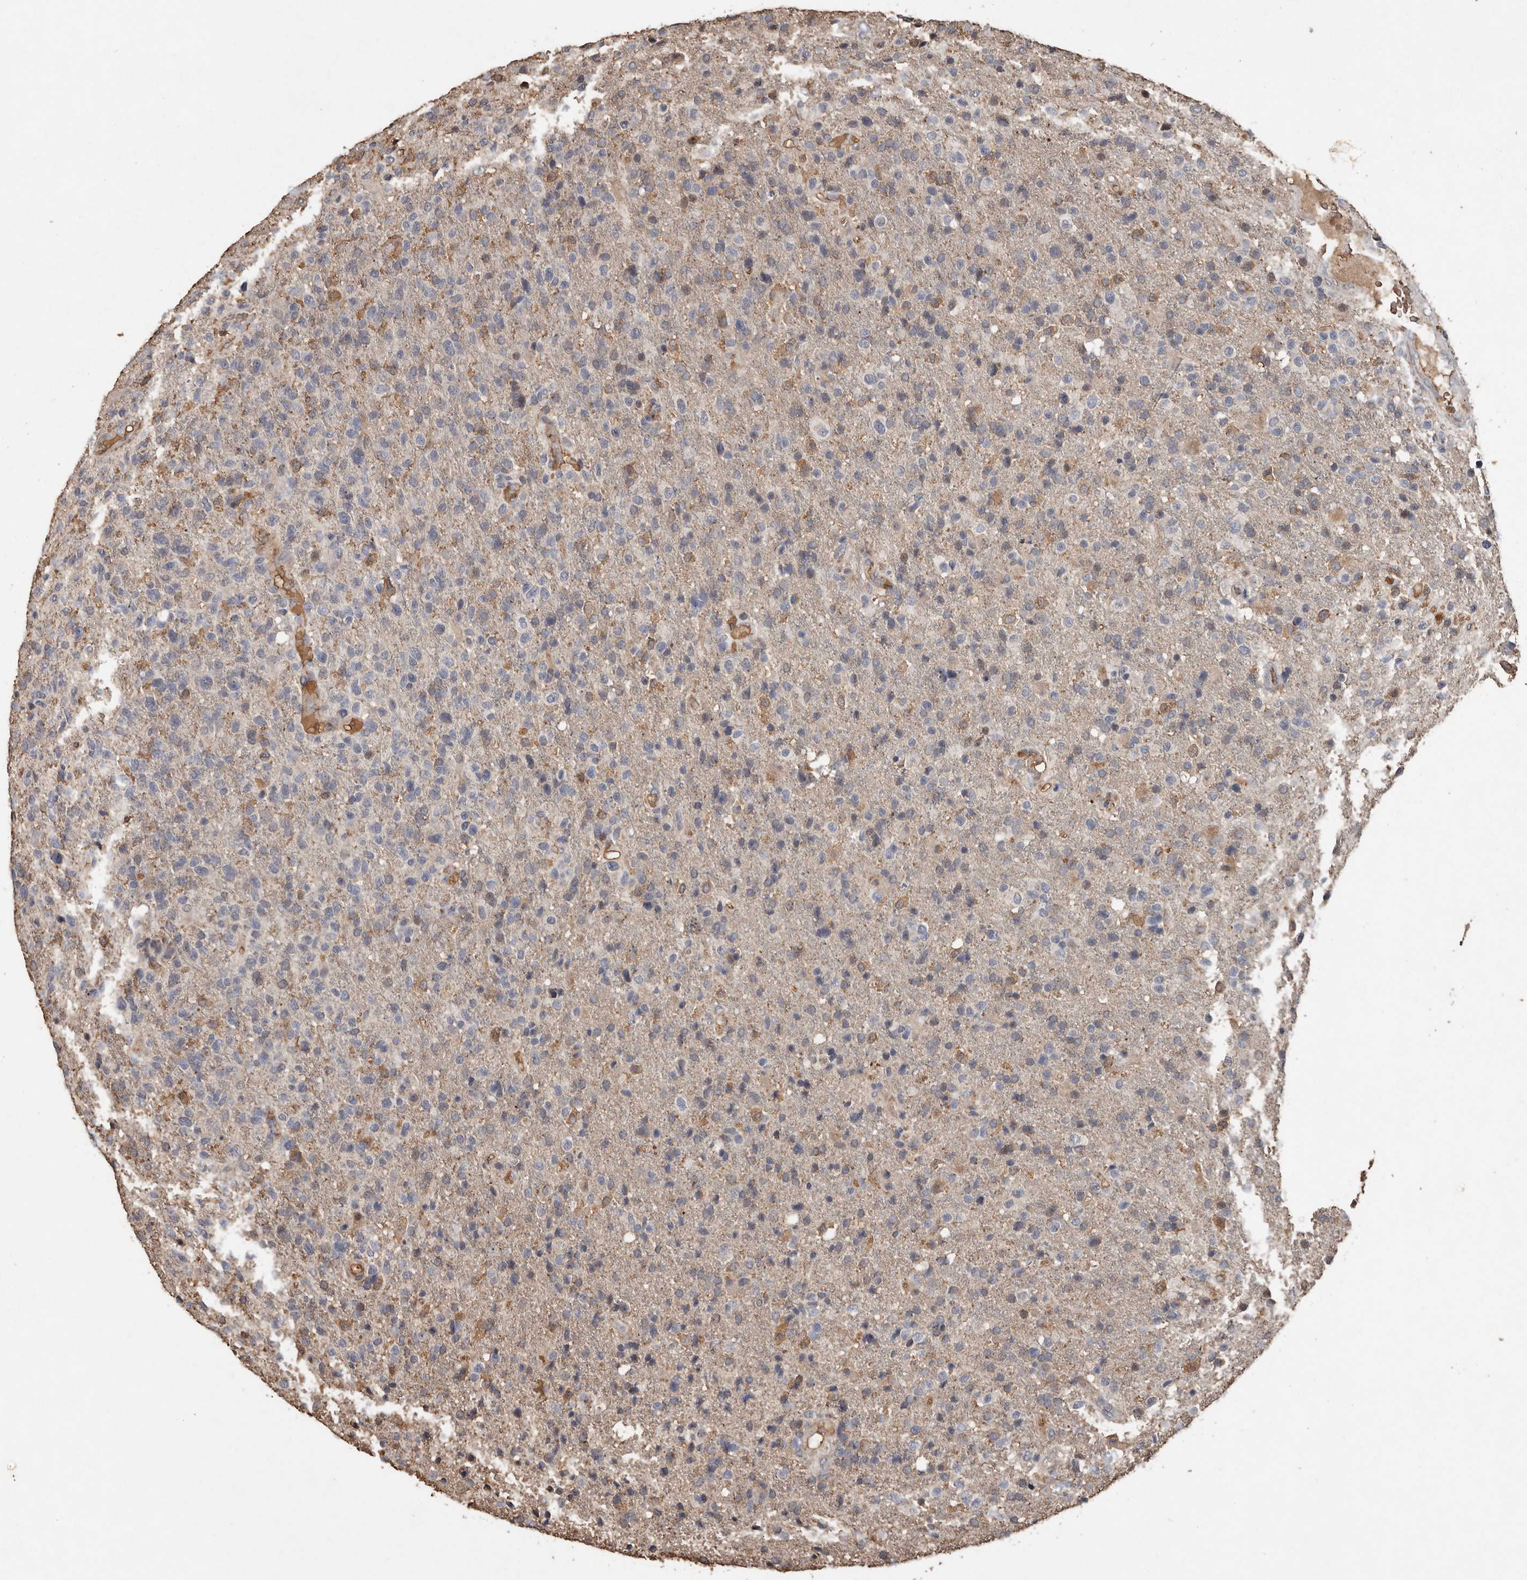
{"staining": {"intensity": "weak", "quantity": "<25%", "location": "cytoplasmic/membranous"}, "tissue": "glioma", "cell_type": "Tumor cells", "image_type": "cancer", "snomed": [{"axis": "morphology", "description": "Glioma, malignant, High grade"}, {"axis": "topography", "description": "Brain"}], "caption": "Immunohistochemical staining of human glioma reveals no significant positivity in tumor cells.", "gene": "RANBP17", "patient": {"sex": "male", "age": 72}}